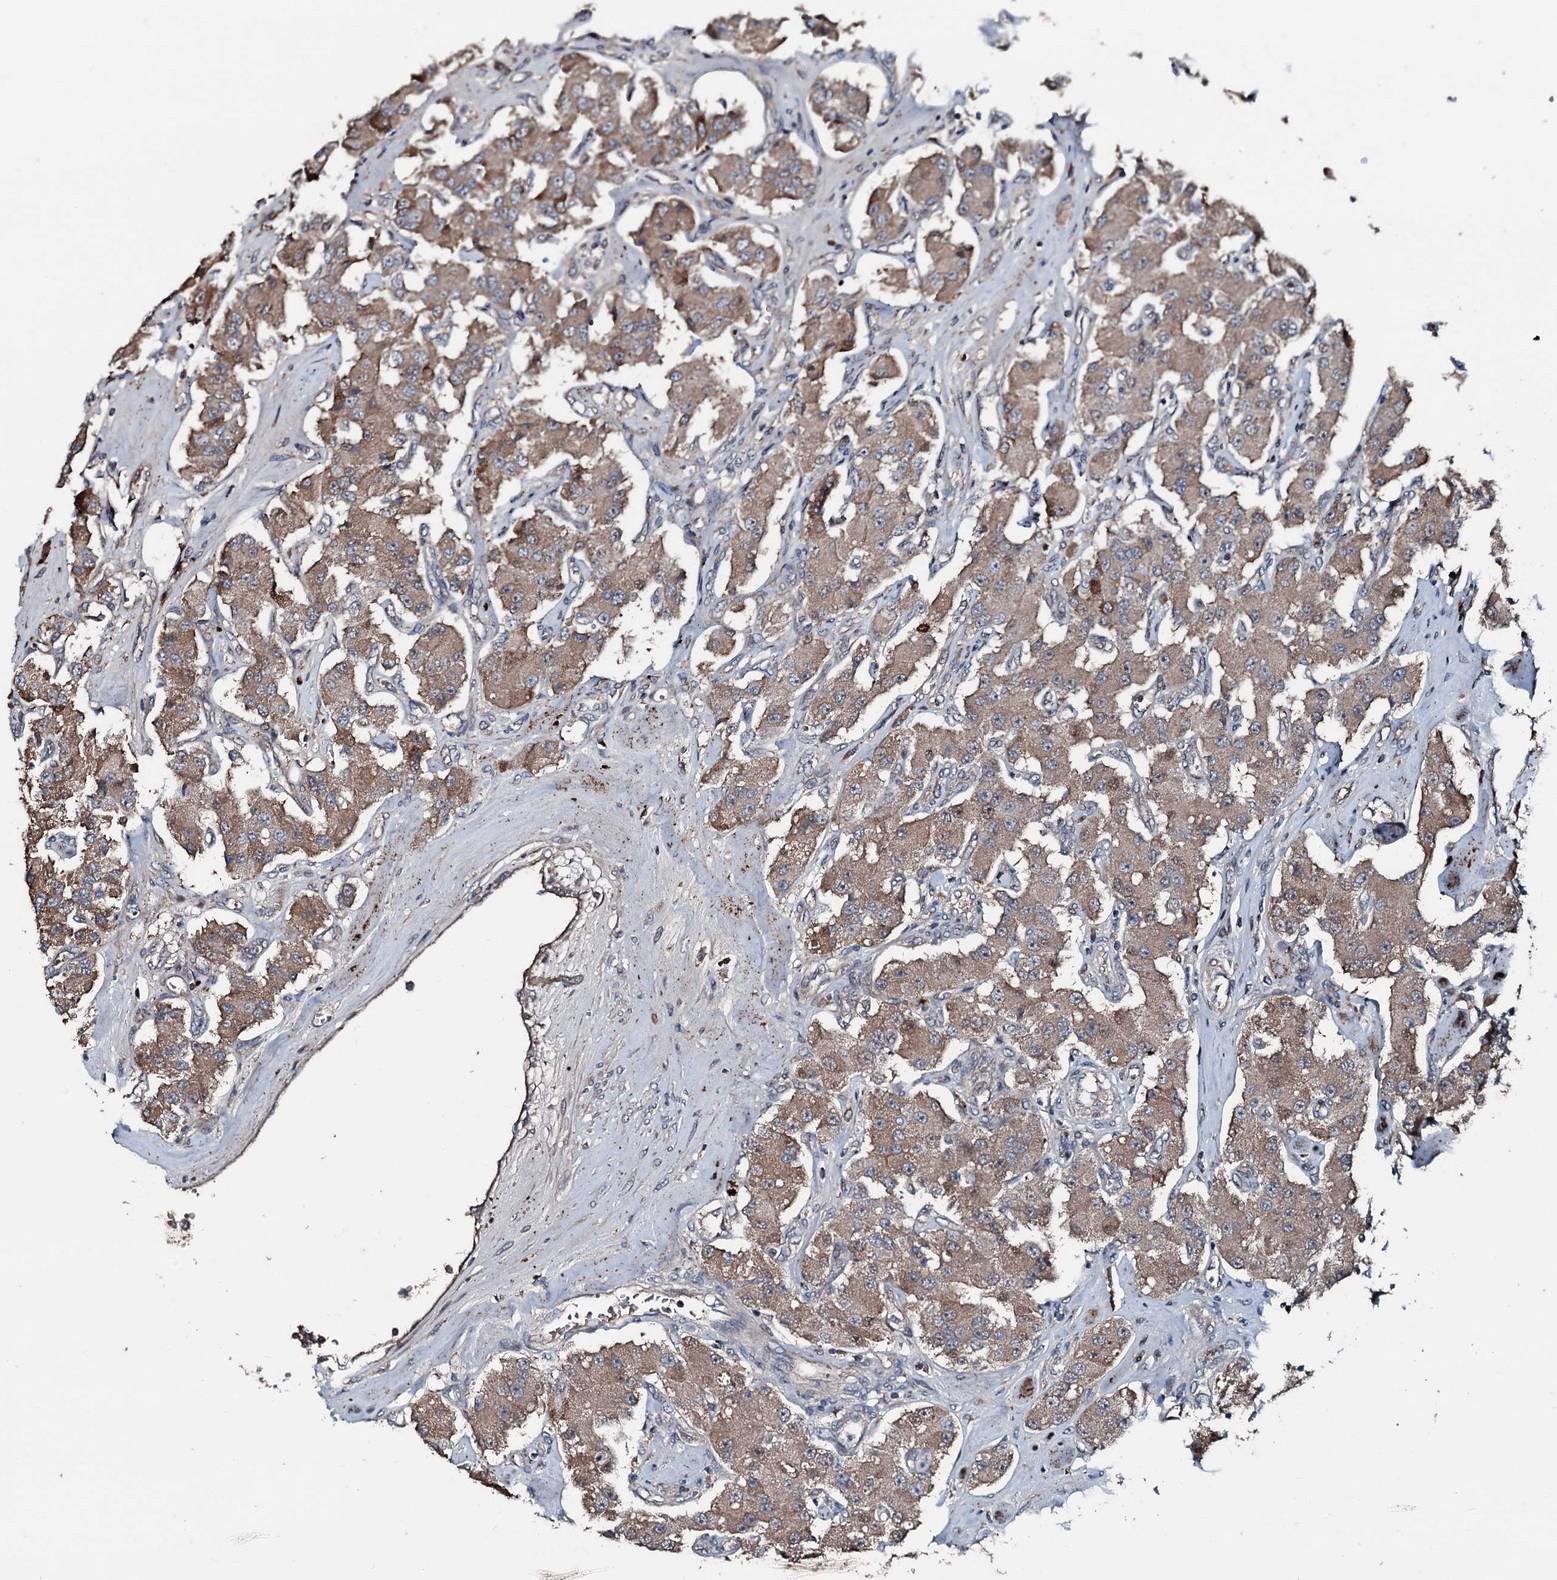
{"staining": {"intensity": "moderate", "quantity": ">75%", "location": "cytoplasmic/membranous"}, "tissue": "carcinoid", "cell_type": "Tumor cells", "image_type": "cancer", "snomed": [{"axis": "morphology", "description": "Carcinoid, malignant, NOS"}, {"axis": "topography", "description": "Pancreas"}], "caption": "Protein analysis of carcinoid (malignant) tissue demonstrates moderate cytoplasmic/membranous staining in approximately >75% of tumor cells.", "gene": "AARS1", "patient": {"sex": "male", "age": 41}}